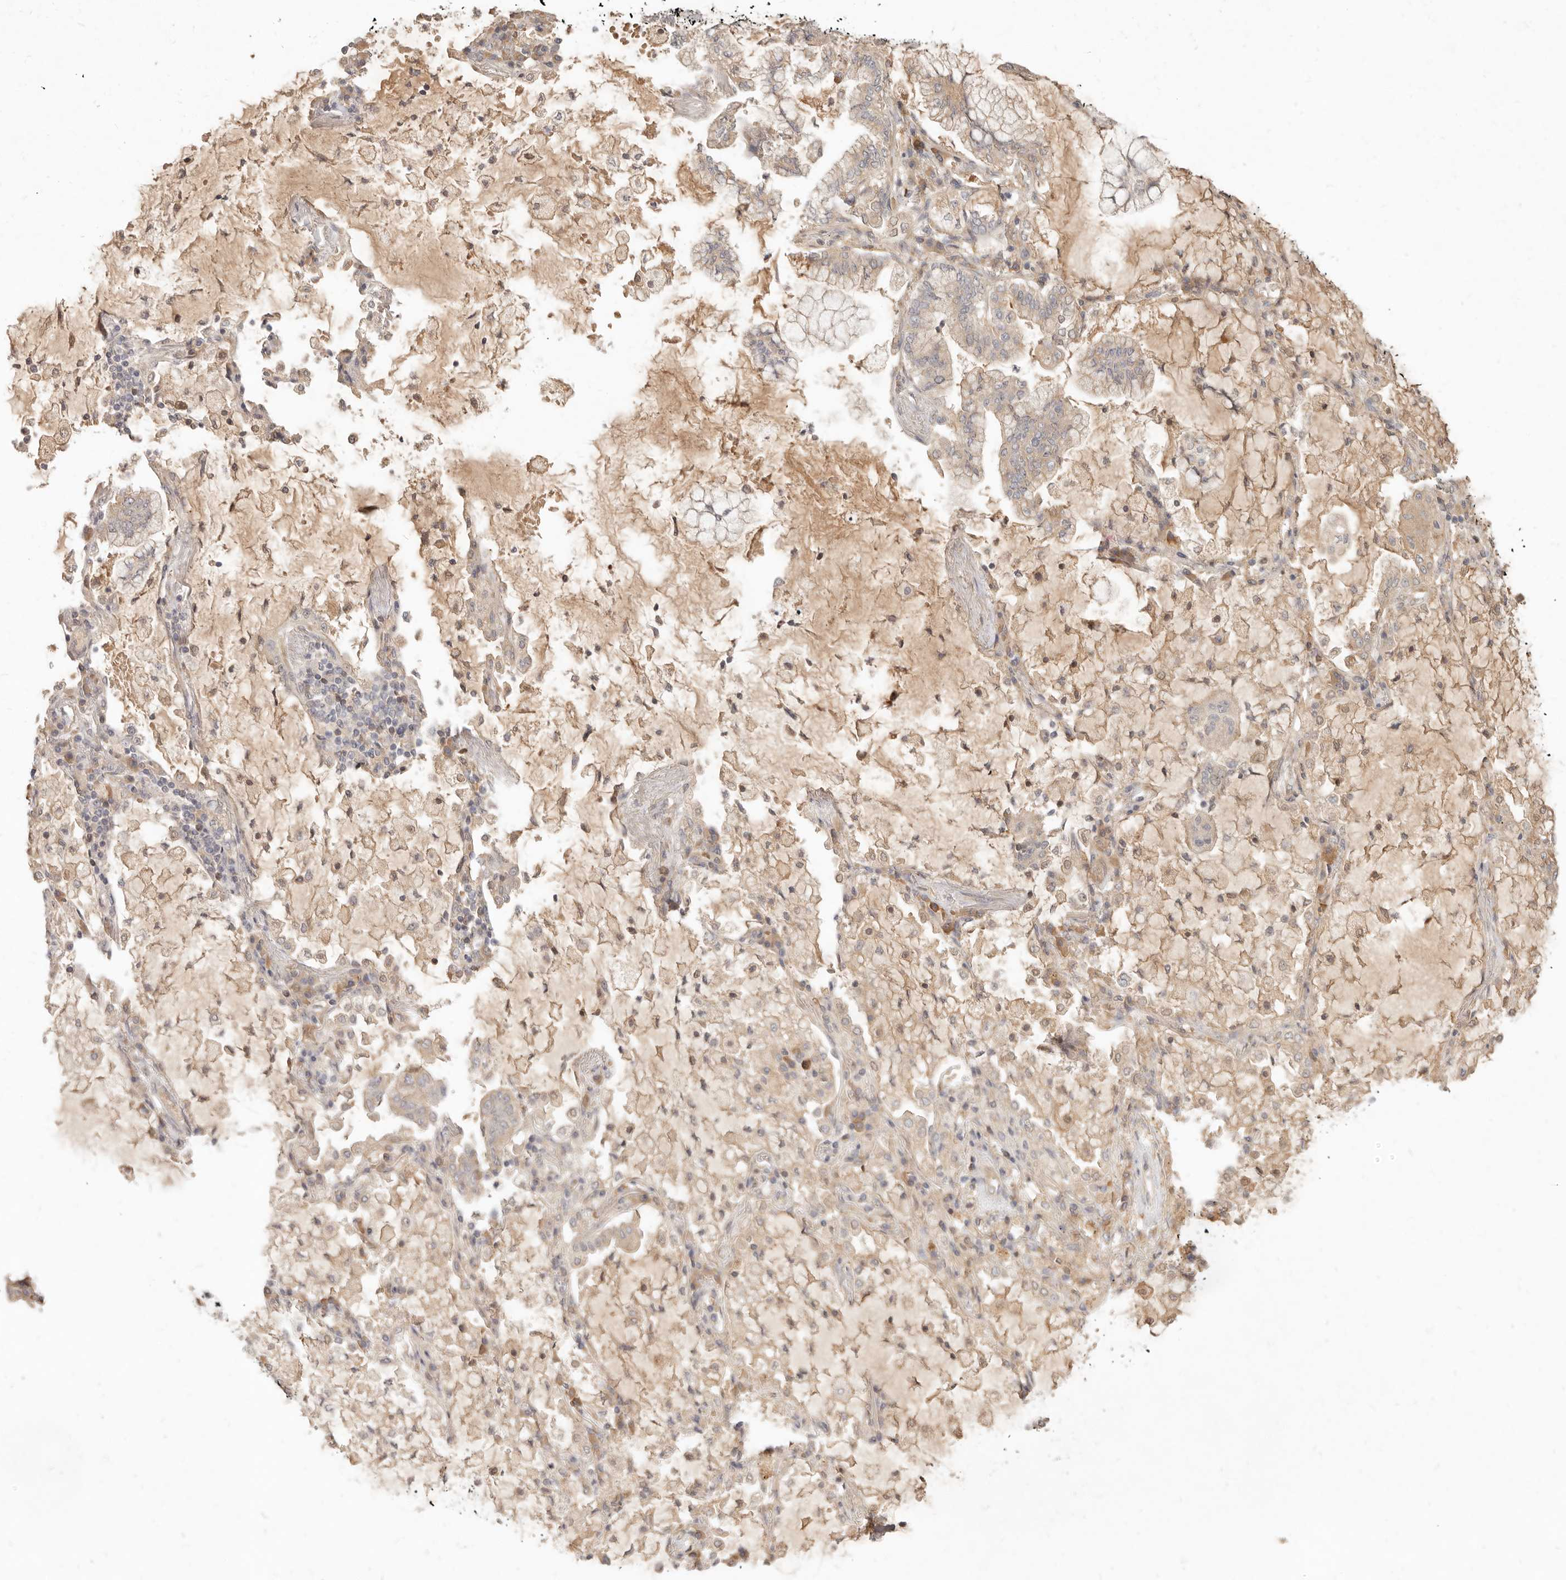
{"staining": {"intensity": "weak", "quantity": ">75%", "location": "cytoplasmic/membranous"}, "tissue": "lung cancer", "cell_type": "Tumor cells", "image_type": "cancer", "snomed": [{"axis": "morphology", "description": "Adenocarcinoma, NOS"}, {"axis": "topography", "description": "Lung"}], "caption": "Immunohistochemistry (IHC) histopathology image of neoplastic tissue: human lung cancer stained using immunohistochemistry (IHC) shows low levels of weak protein expression localized specifically in the cytoplasmic/membranous of tumor cells, appearing as a cytoplasmic/membranous brown color.", "gene": "UBXN11", "patient": {"sex": "female", "age": 70}}